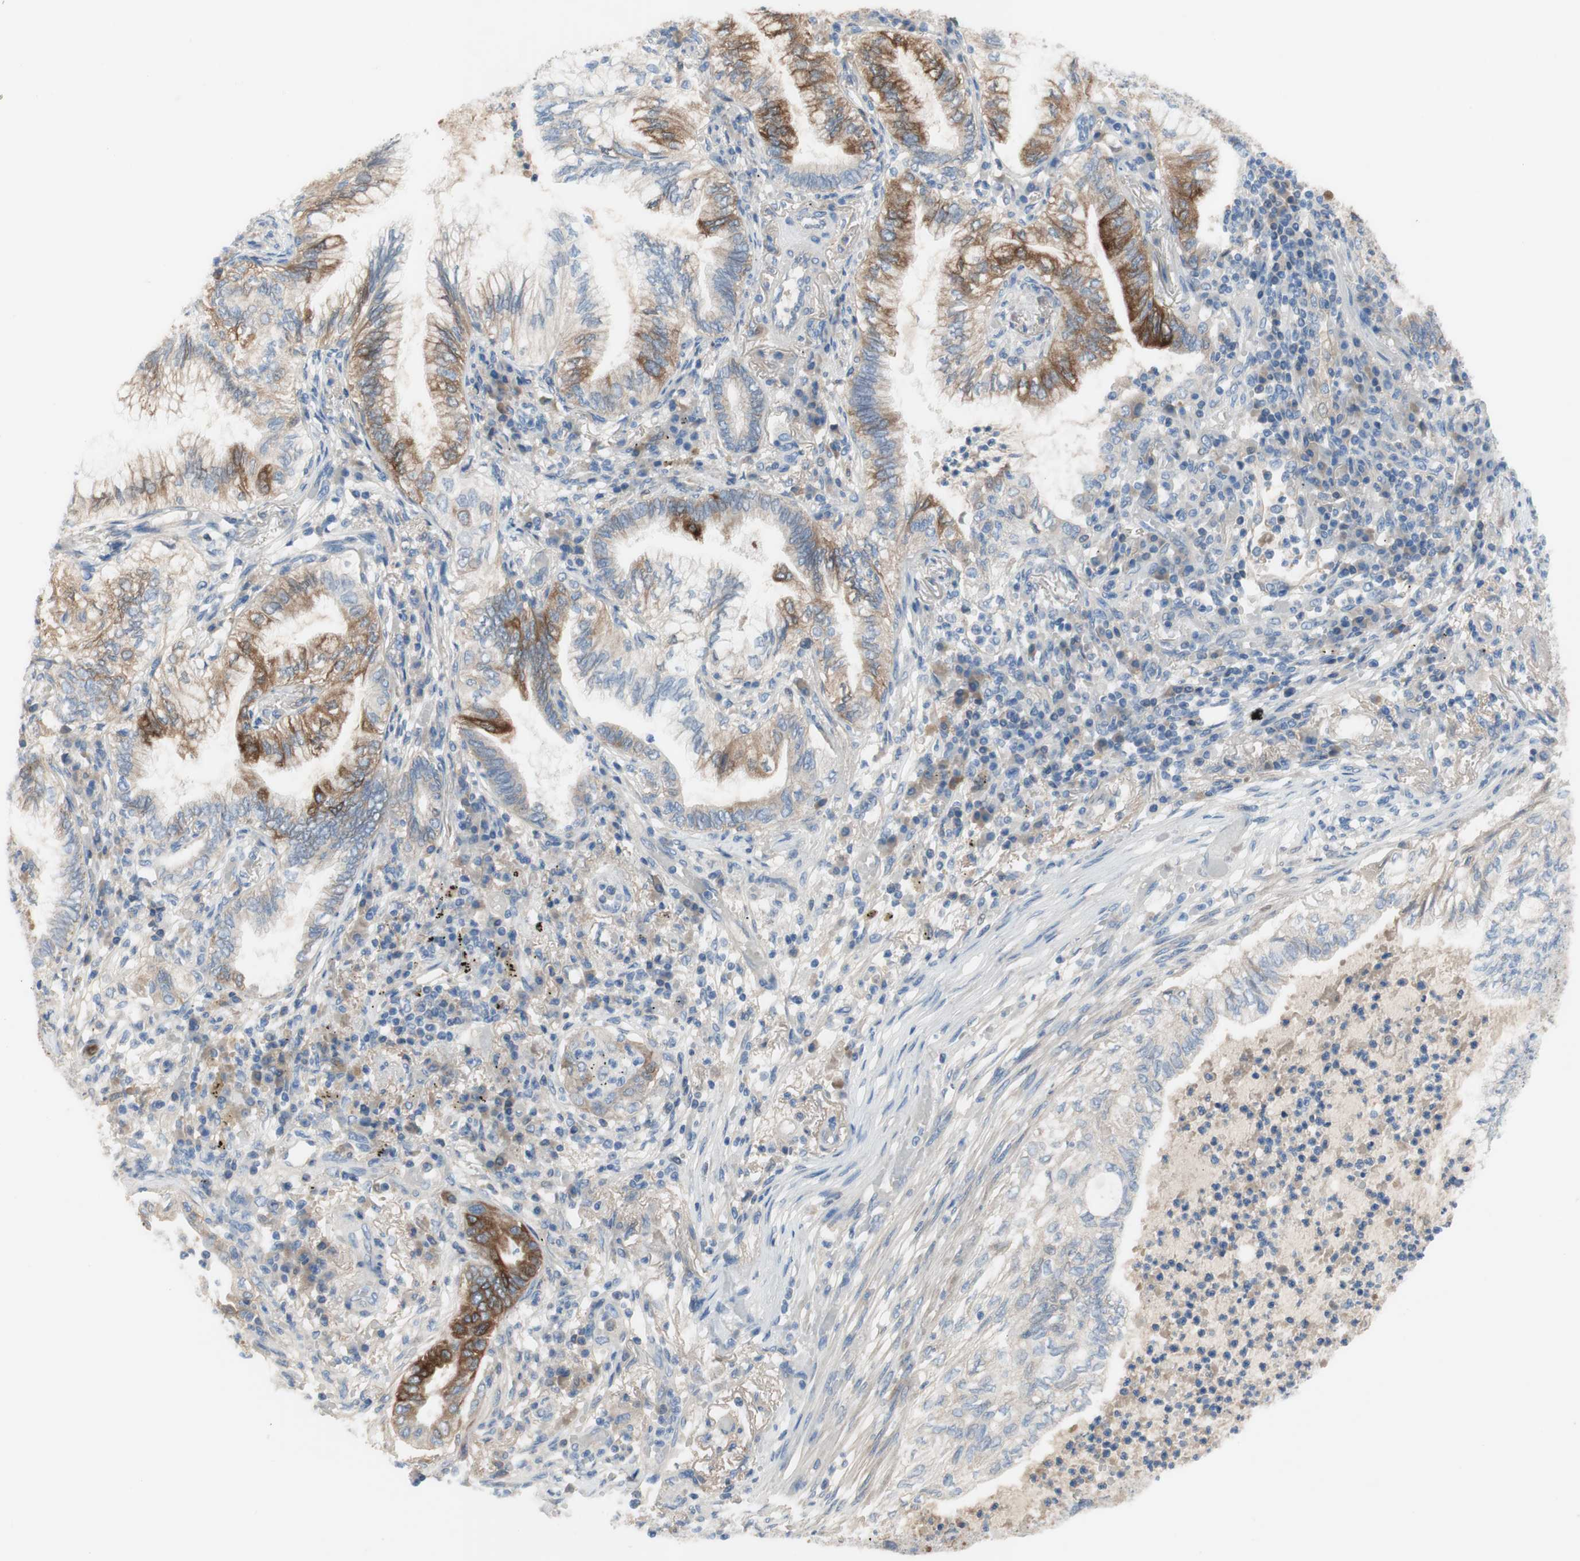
{"staining": {"intensity": "moderate", "quantity": "25%-75%", "location": "cytoplasmic/membranous"}, "tissue": "lung cancer", "cell_type": "Tumor cells", "image_type": "cancer", "snomed": [{"axis": "morphology", "description": "Normal tissue, NOS"}, {"axis": "morphology", "description": "Adenocarcinoma, NOS"}, {"axis": "topography", "description": "Bronchus"}, {"axis": "topography", "description": "Lung"}], "caption": "Brown immunohistochemical staining in human lung adenocarcinoma exhibits moderate cytoplasmic/membranous positivity in about 25%-75% of tumor cells.", "gene": "FDFT1", "patient": {"sex": "female", "age": 70}}